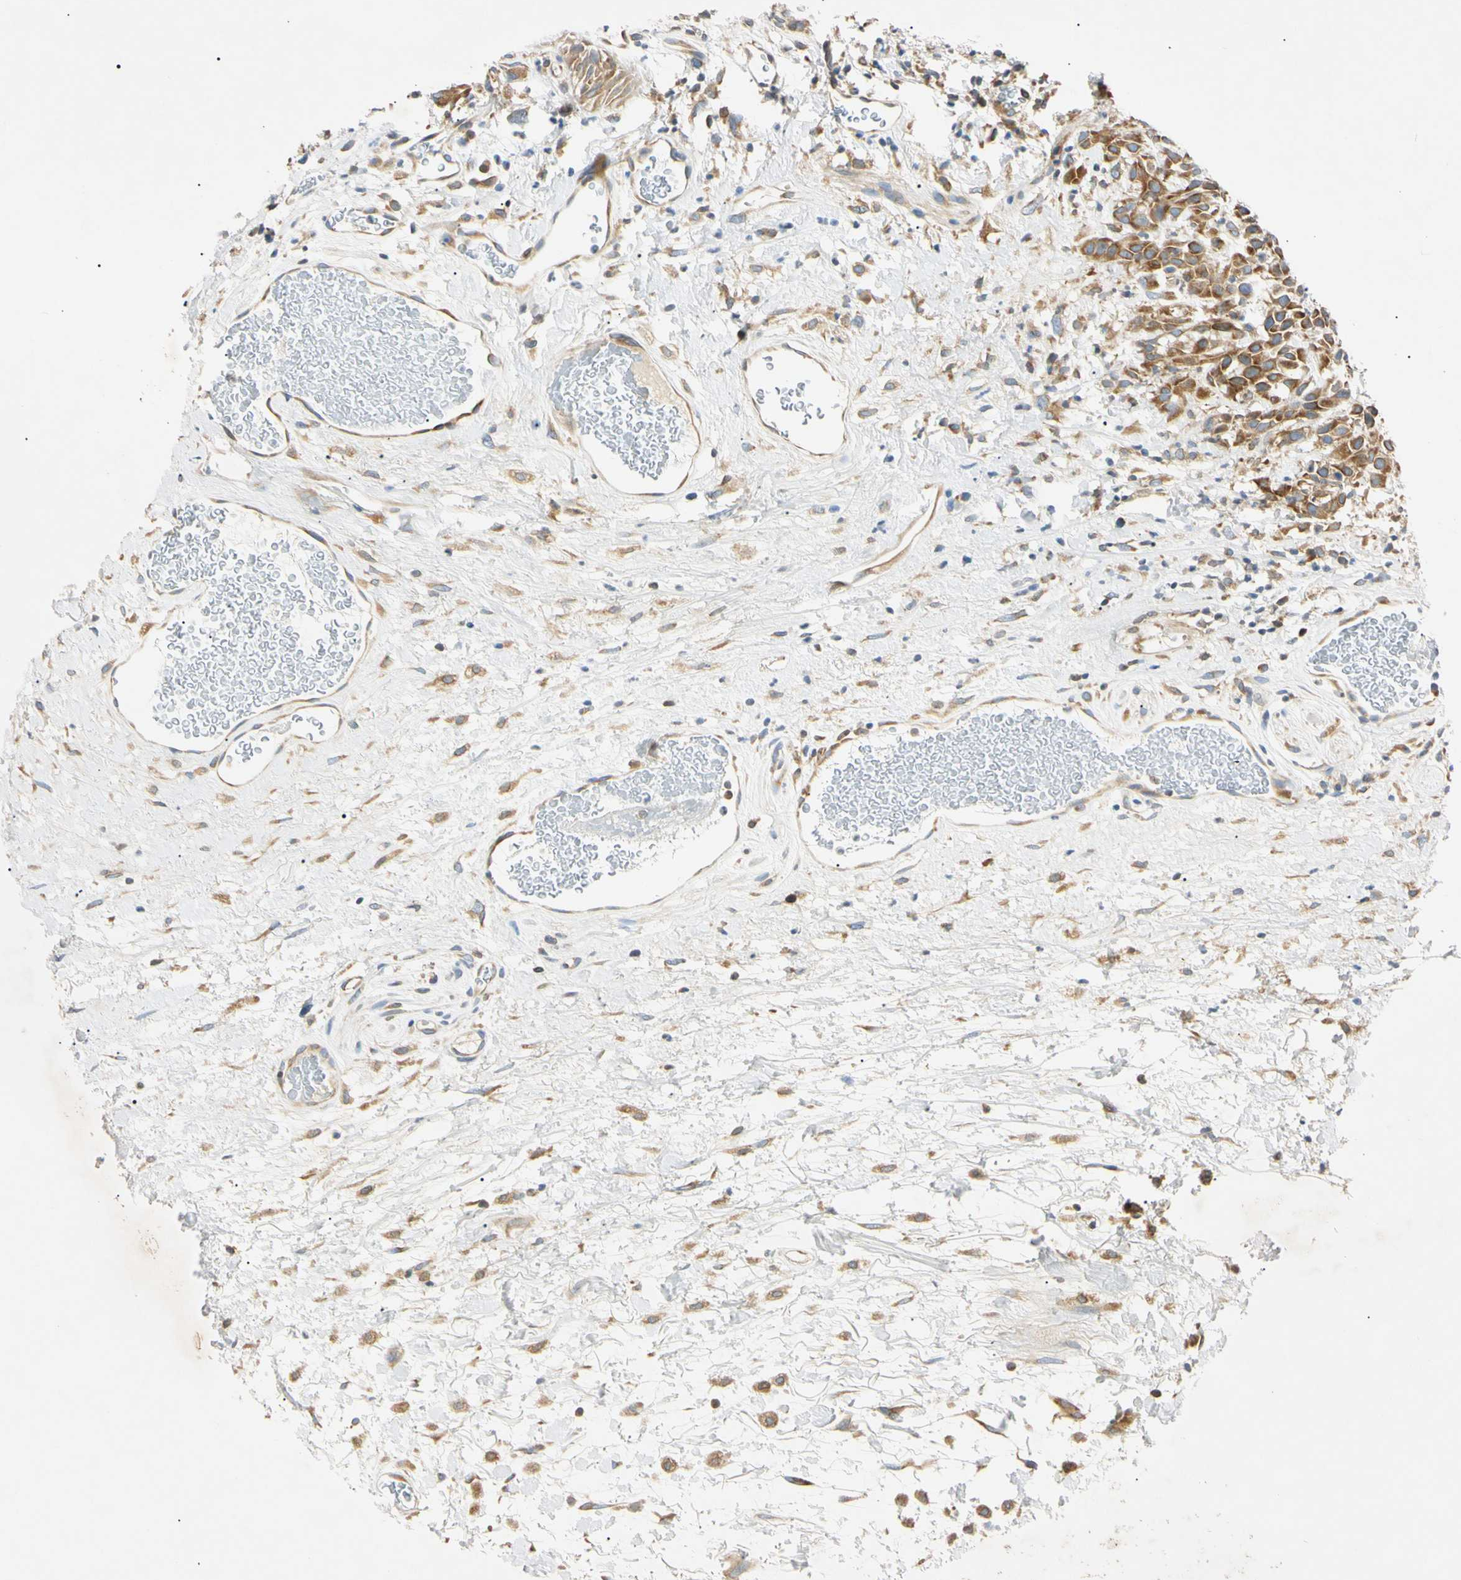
{"staining": {"intensity": "moderate", "quantity": ">75%", "location": "cytoplasmic/membranous"}, "tissue": "head and neck cancer", "cell_type": "Tumor cells", "image_type": "cancer", "snomed": [{"axis": "morphology", "description": "Normal tissue, NOS"}, {"axis": "morphology", "description": "Squamous cell carcinoma, NOS"}, {"axis": "topography", "description": "Cartilage tissue"}, {"axis": "topography", "description": "Head-Neck"}], "caption": "Protein staining of head and neck squamous cell carcinoma tissue exhibits moderate cytoplasmic/membranous staining in approximately >75% of tumor cells.", "gene": "DNAJB12", "patient": {"sex": "male", "age": 62}}